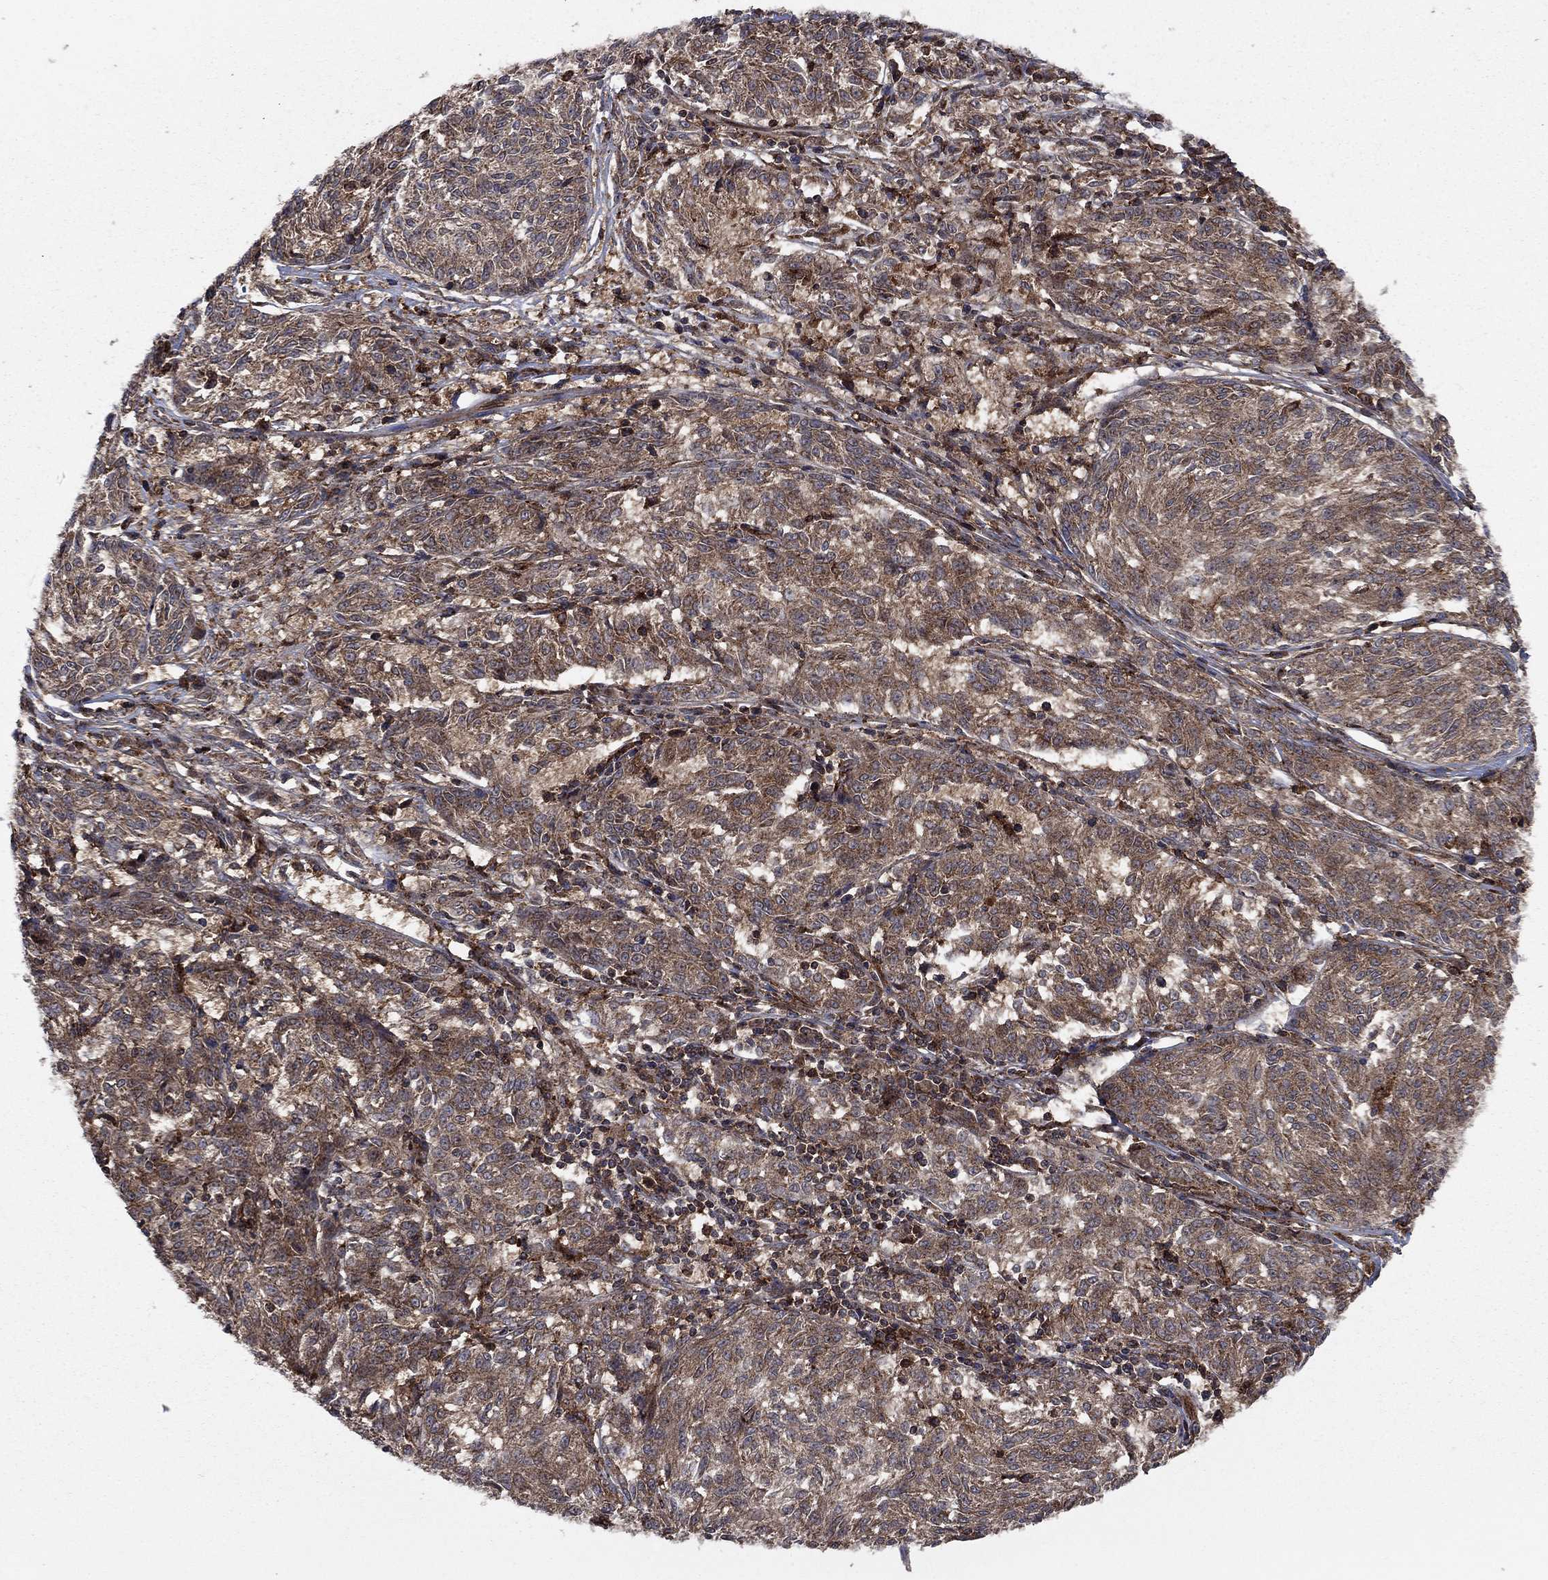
{"staining": {"intensity": "moderate", "quantity": "25%-75%", "location": "cytoplasmic/membranous"}, "tissue": "melanoma", "cell_type": "Tumor cells", "image_type": "cancer", "snomed": [{"axis": "morphology", "description": "Malignant melanoma, NOS"}, {"axis": "topography", "description": "Skin"}], "caption": "Brown immunohistochemical staining in human melanoma demonstrates moderate cytoplasmic/membranous expression in about 25%-75% of tumor cells. The protein of interest is stained brown, and the nuclei are stained in blue (DAB (3,3'-diaminobenzidine) IHC with brightfield microscopy, high magnification).", "gene": "IFI35", "patient": {"sex": "female", "age": 72}}